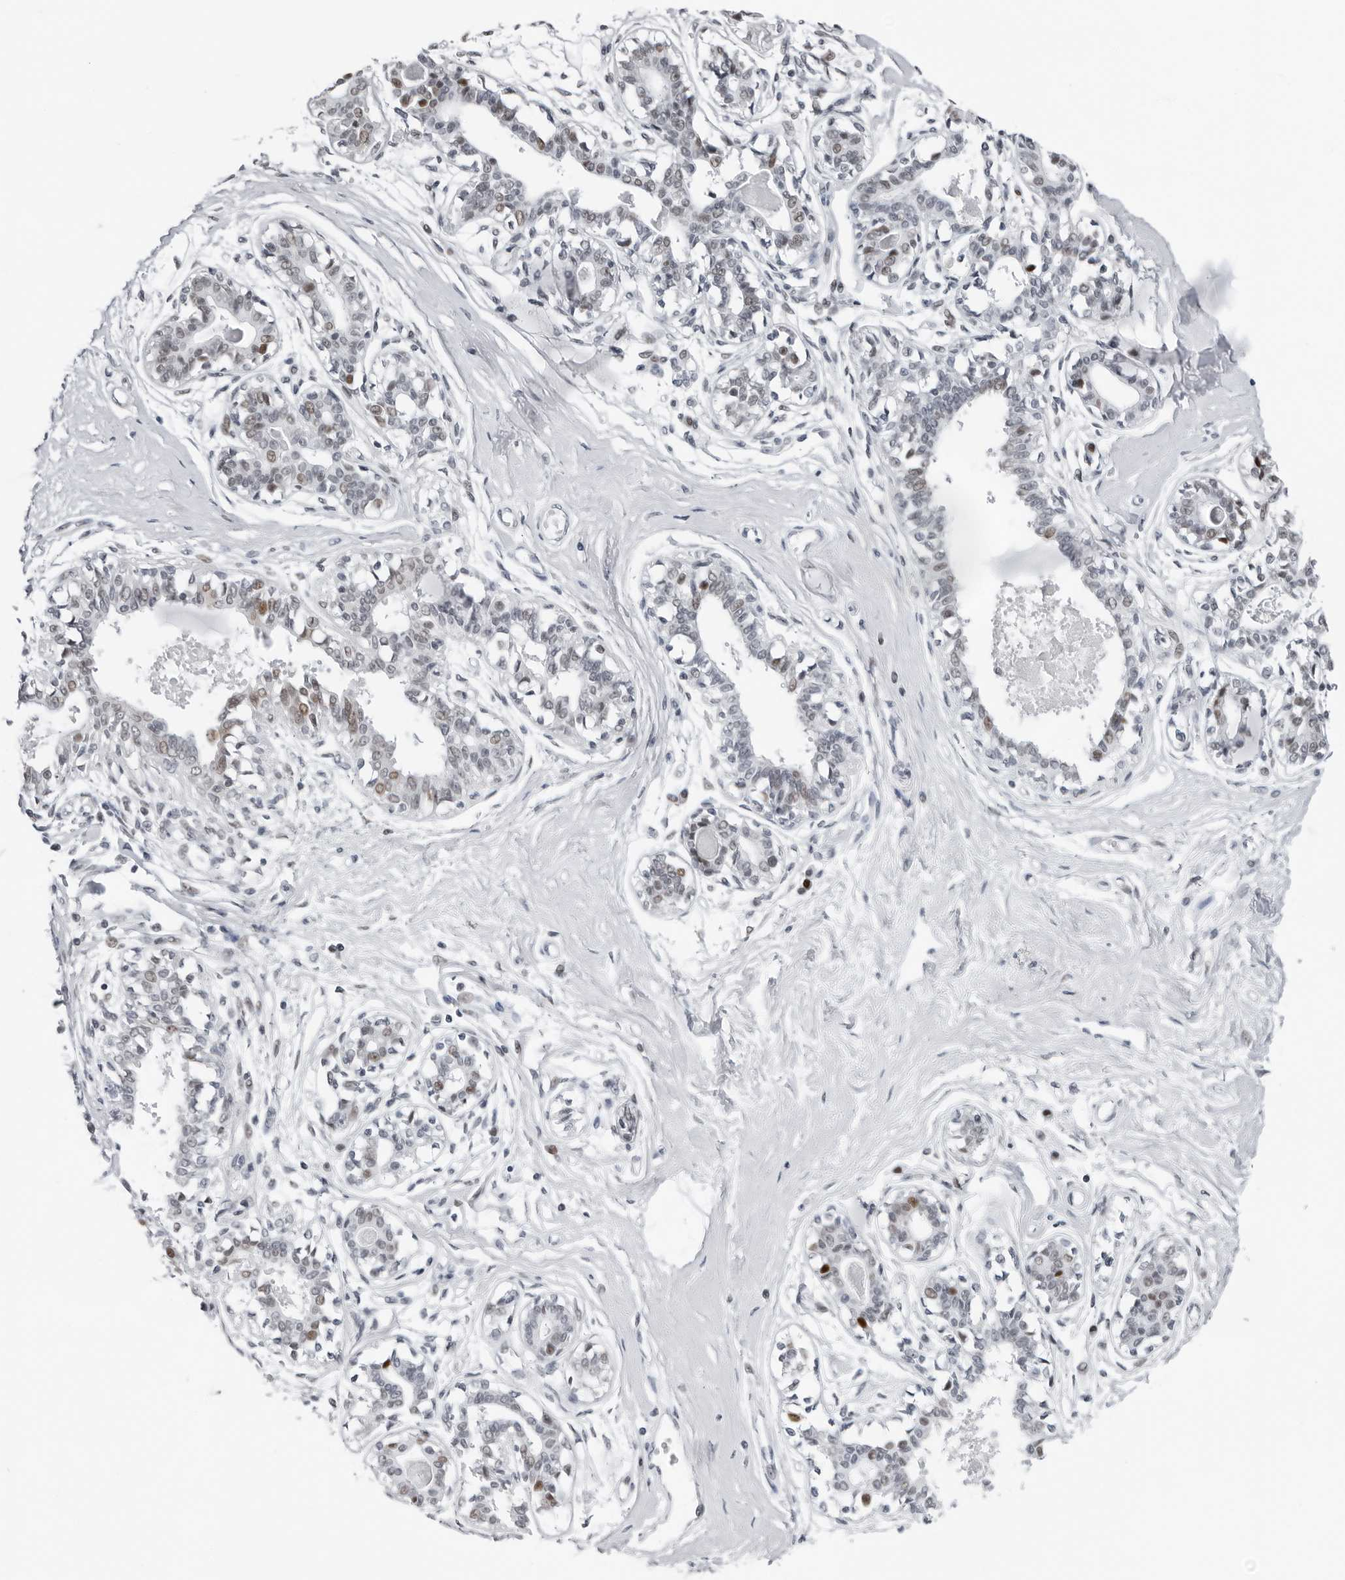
{"staining": {"intensity": "negative", "quantity": "none", "location": "none"}, "tissue": "breast", "cell_type": "Adipocytes", "image_type": "normal", "snomed": [{"axis": "morphology", "description": "Normal tissue, NOS"}, {"axis": "topography", "description": "Breast"}], "caption": "DAB (3,3'-diaminobenzidine) immunohistochemical staining of normal human breast reveals no significant positivity in adipocytes.", "gene": "PPP1R42", "patient": {"sex": "female", "age": 45}}